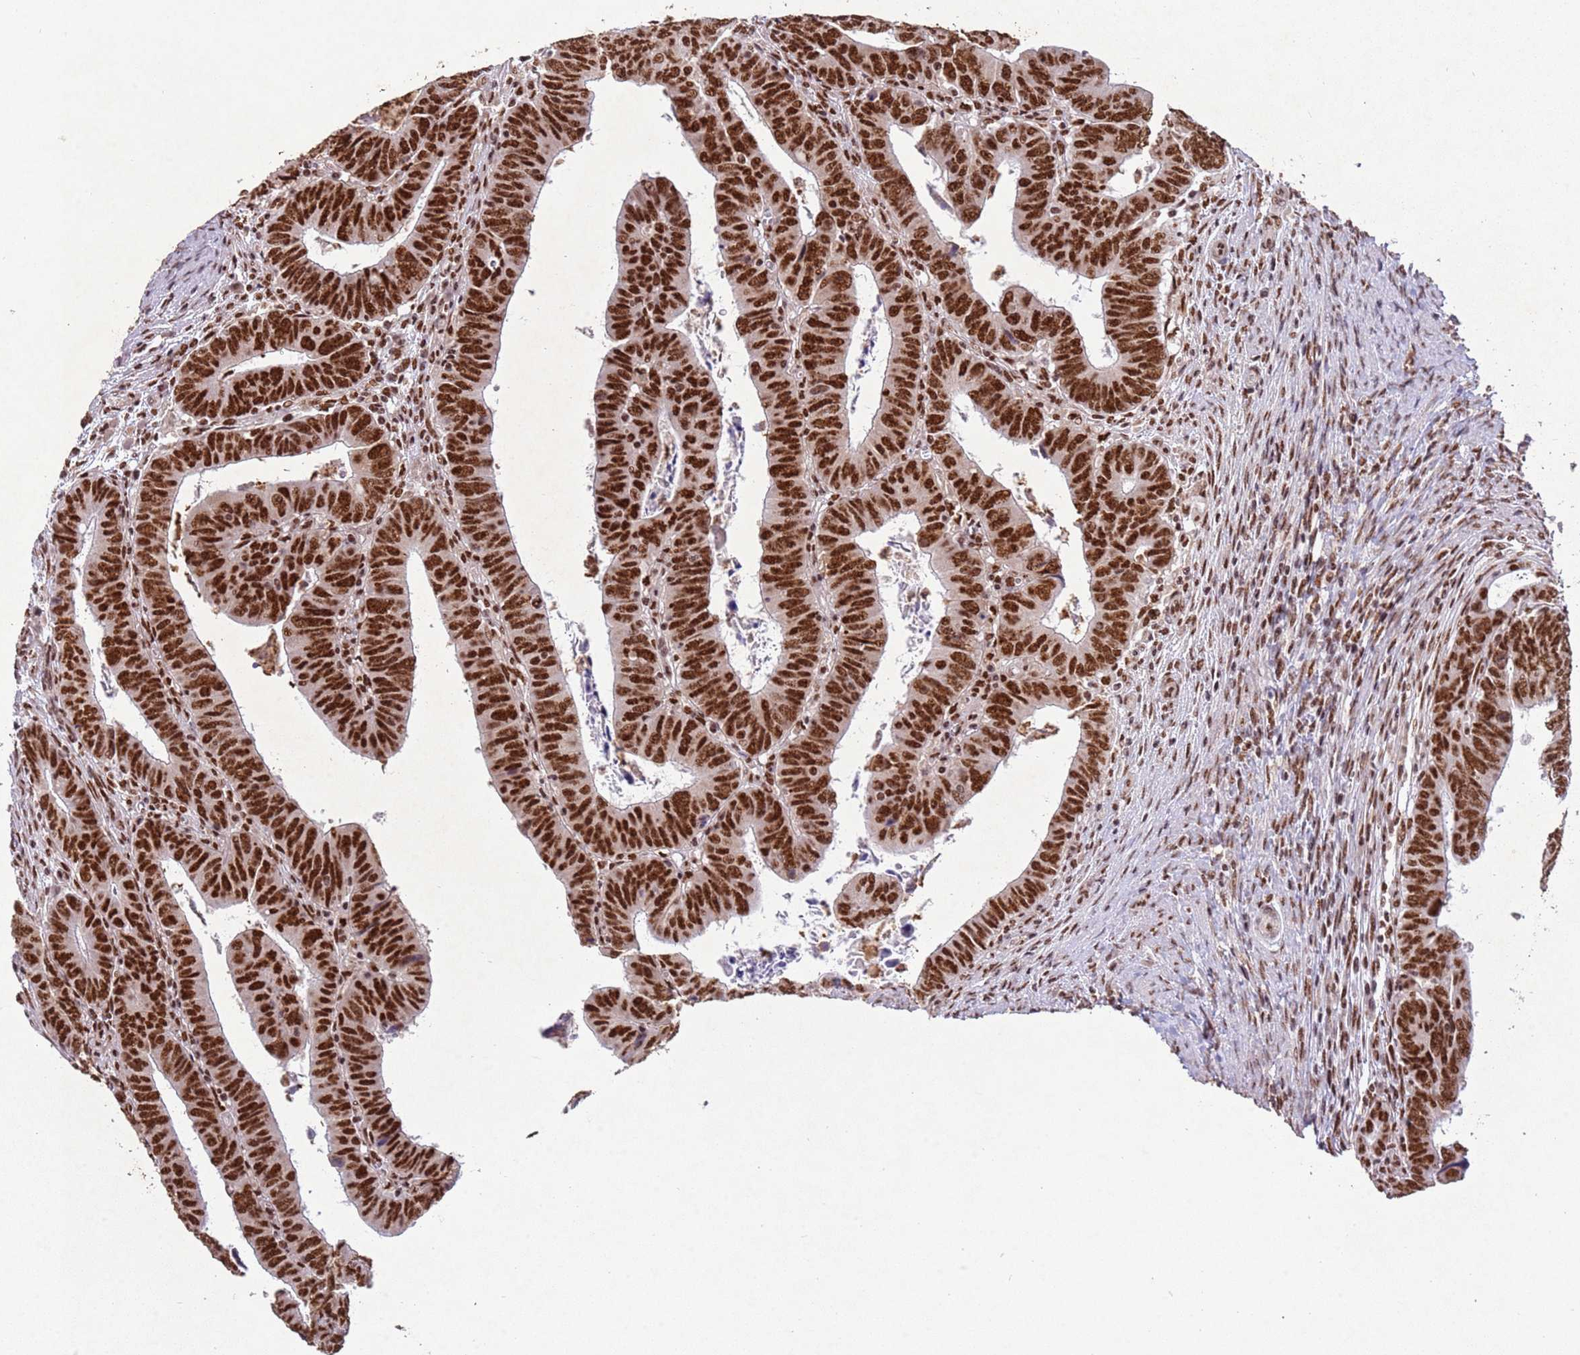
{"staining": {"intensity": "strong", "quantity": ">75%", "location": "nuclear"}, "tissue": "colorectal cancer", "cell_type": "Tumor cells", "image_type": "cancer", "snomed": [{"axis": "morphology", "description": "Normal tissue, NOS"}, {"axis": "morphology", "description": "Adenocarcinoma, NOS"}, {"axis": "topography", "description": "Rectum"}], "caption": "Protein staining of adenocarcinoma (colorectal) tissue displays strong nuclear expression in approximately >75% of tumor cells.", "gene": "ESF1", "patient": {"sex": "female", "age": 65}}